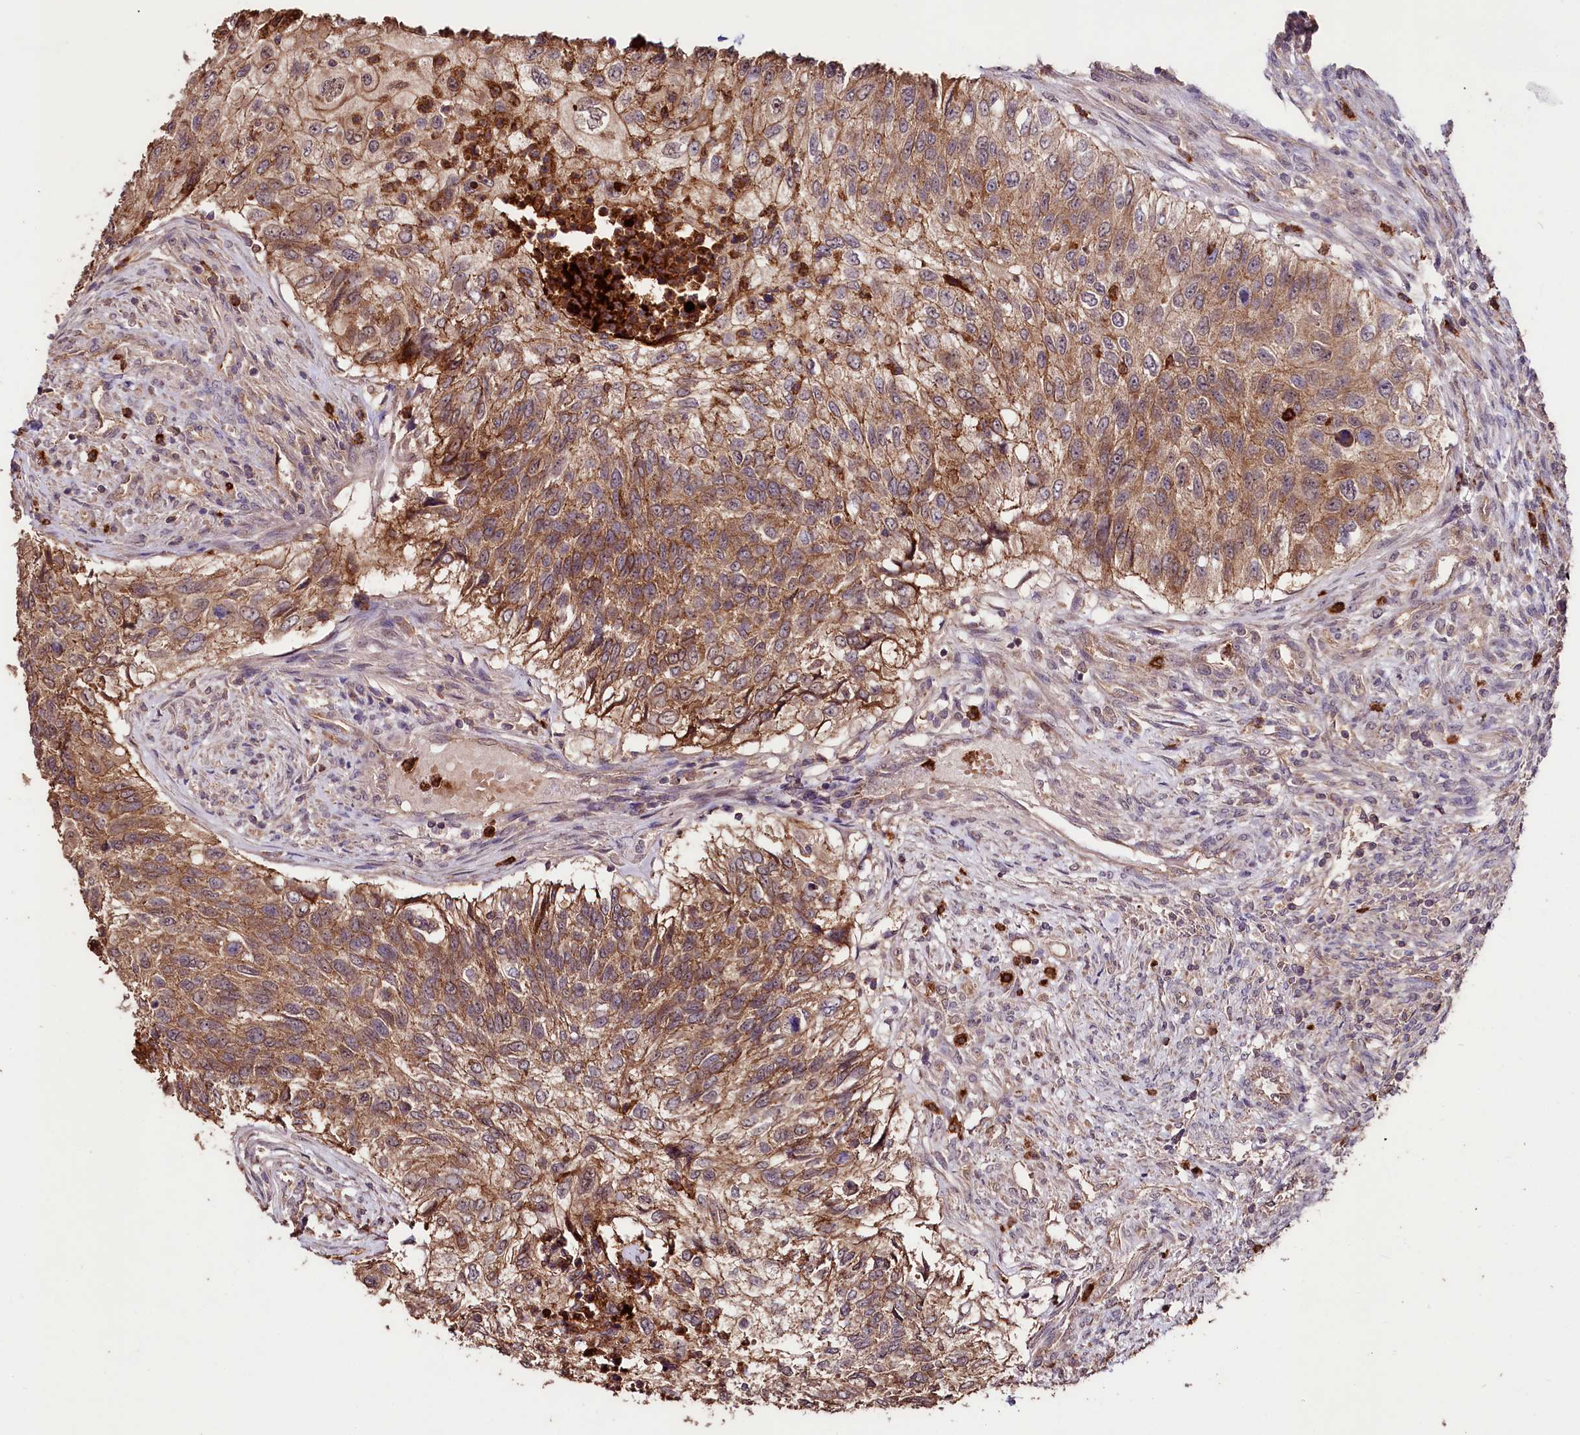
{"staining": {"intensity": "moderate", "quantity": ">75%", "location": "cytoplasmic/membranous"}, "tissue": "urothelial cancer", "cell_type": "Tumor cells", "image_type": "cancer", "snomed": [{"axis": "morphology", "description": "Urothelial carcinoma, High grade"}, {"axis": "topography", "description": "Urinary bladder"}], "caption": "Urothelial cancer stained with IHC exhibits moderate cytoplasmic/membranous positivity in about >75% of tumor cells.", "gene": "KLRB1", "patient": {"sex": "female", "age": 60}}